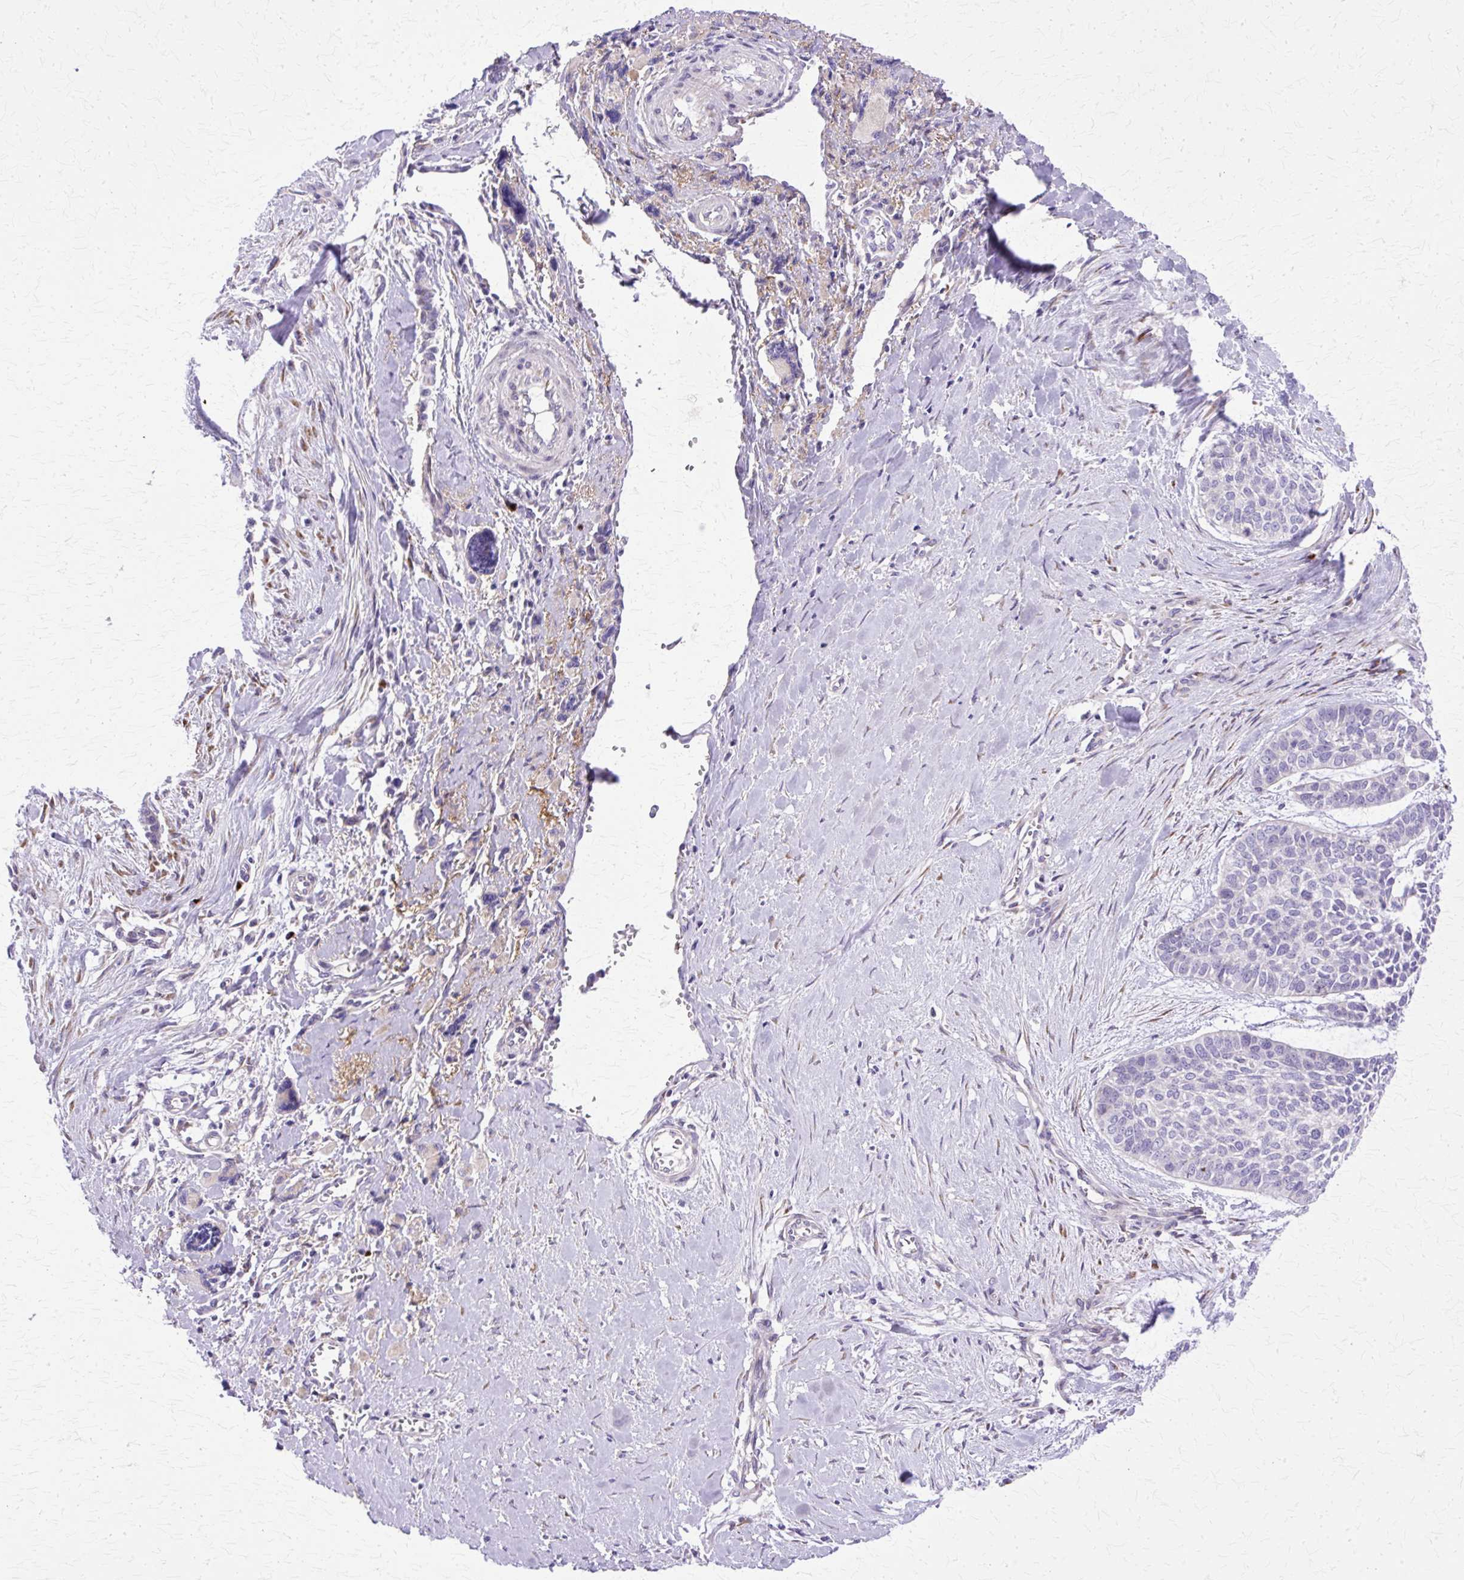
{"staining": {"intensity": "negative", "quantity": "none", "location": "none"}, "tissue": "skin cancer", "cell_type": "Tumor cells", "image_type": "cancer", "snomed": [{"axis": "morphology", "description": "Basal cell carcinoma"}, {"axis": "topography", "description": "Skin"}], "caption": "Skin basal cell carcinoma was stained to show a protein in brown. There is no significant expression in tumor cells.", "gene": "TBC1D3G", "patient": {"sex": "female", "age": 64}}